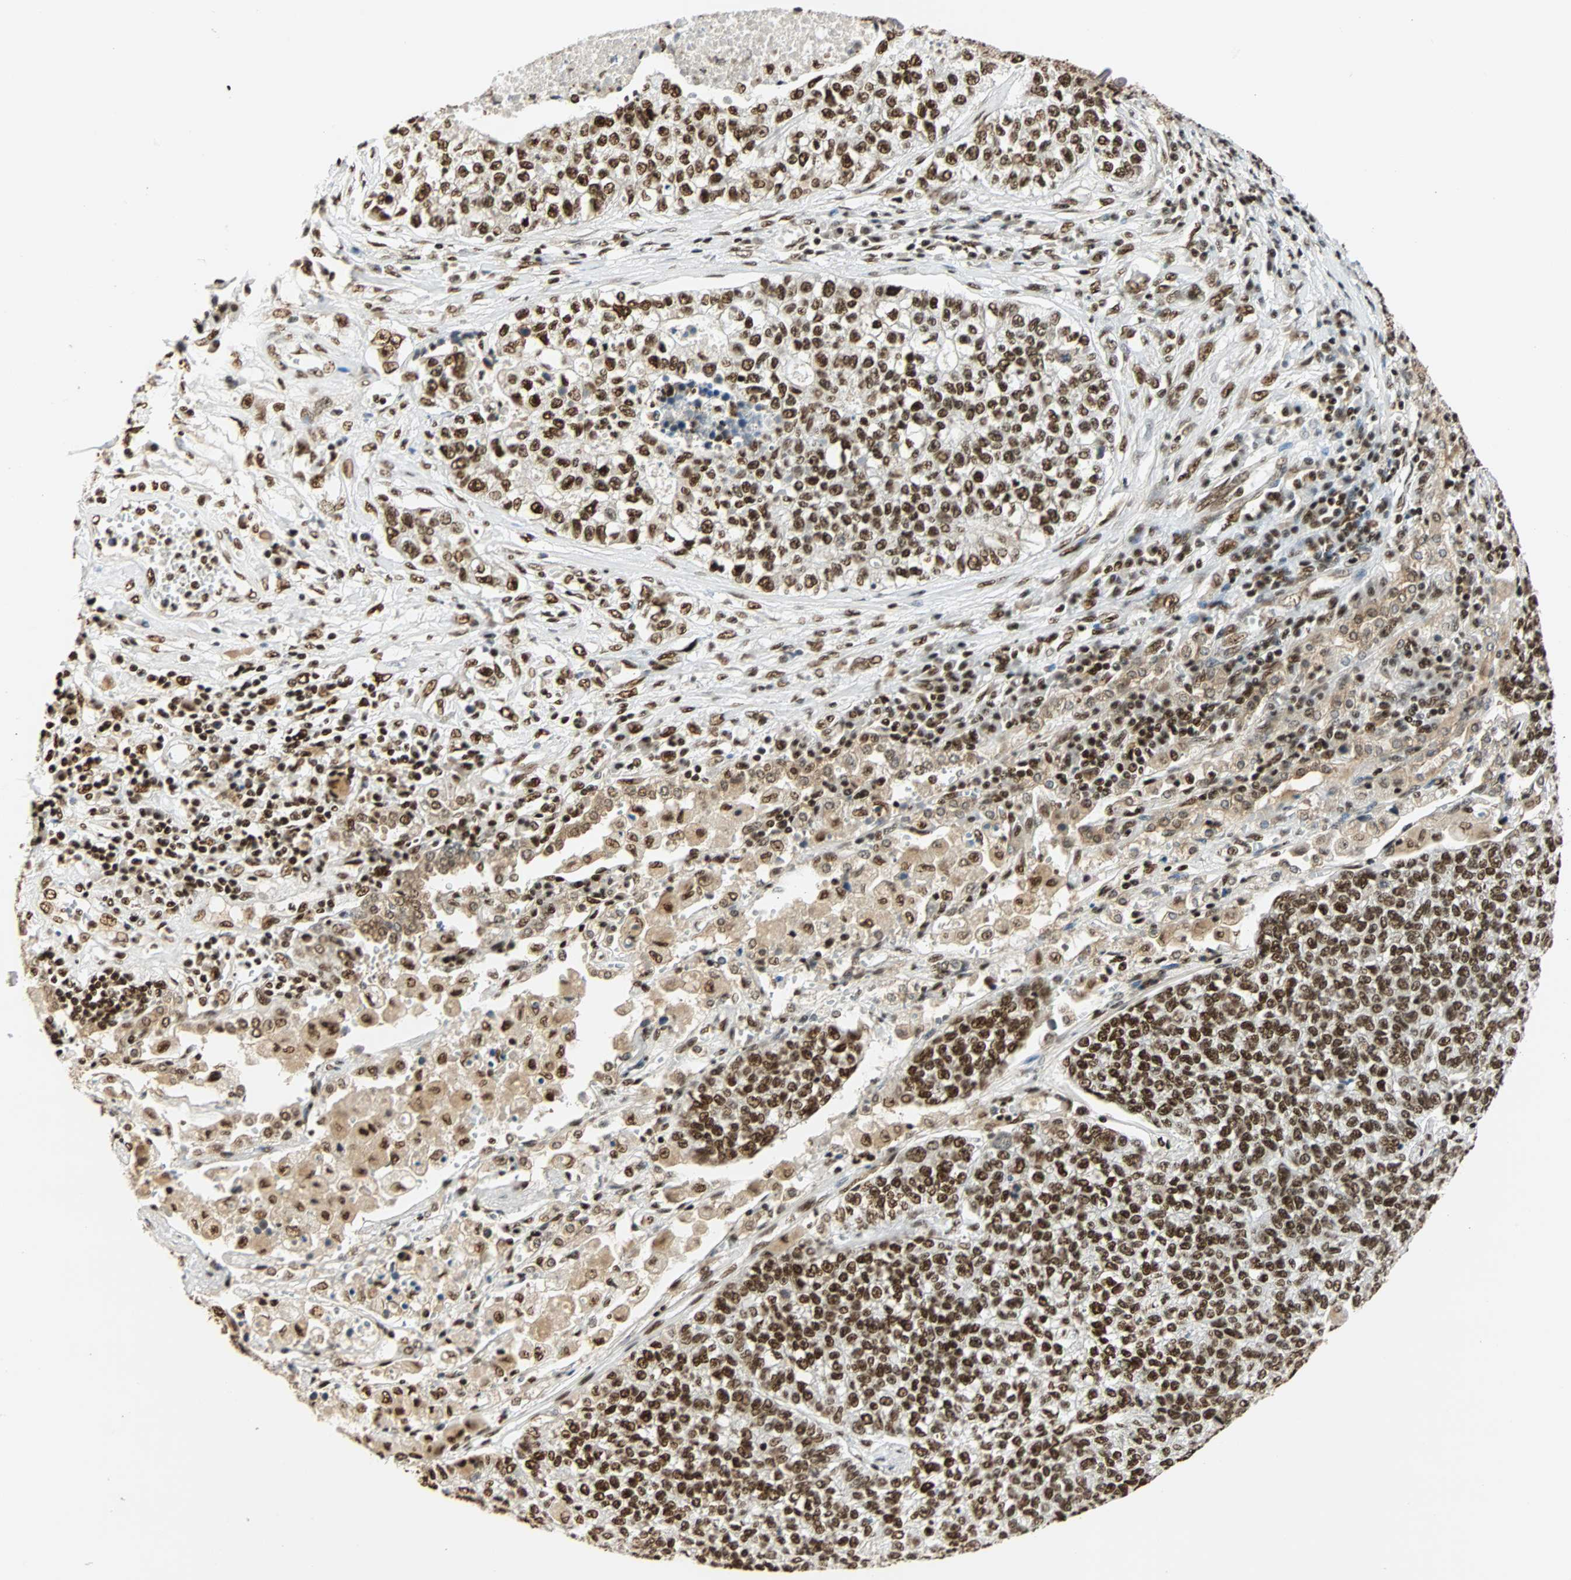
{"staining": {"intensity": "strong", "quantity": ">75%", "location": "nuclear"}, "tissue": "lung cancer", "cell_type": "Tumor cells", "image_type": "cancer", "snomed": [{"axis": "morphology", "description": "Adenocarcinoma, NOS"}, {"axis": "topography", "description": "Lung"}], "caption": "Lung cancer stained for a protein reveals strong nuclear positivity in tumor cells.", "gene": "CDK12", "patient": {"sex": "male", "age": 49}}